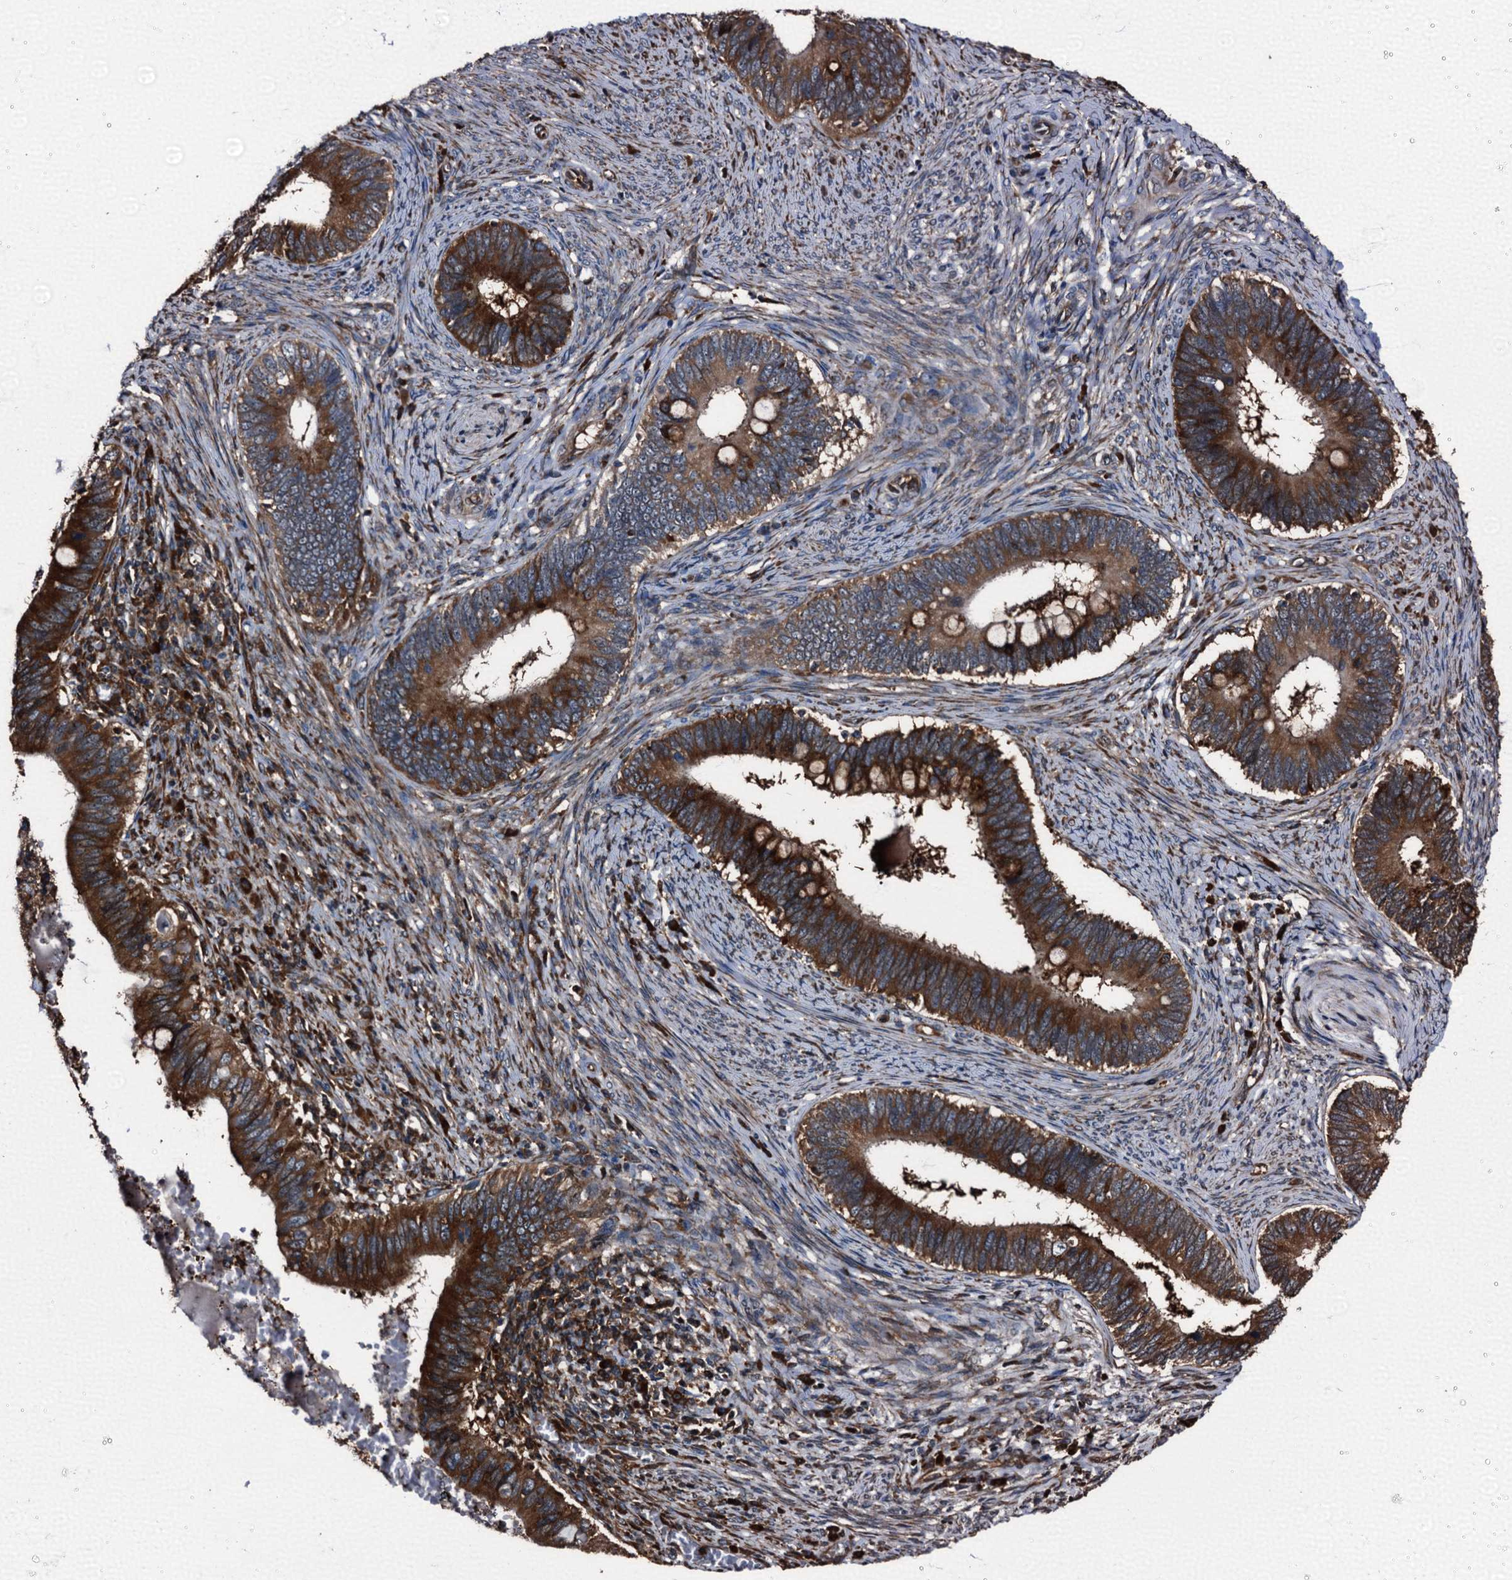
{"staining": {"intensity": "strong", "quantity": ">75%", "location": "cytoplasmic/membranous"}, "tissue": "cervical cancer", "cell_type": "Tumor cells", "image_type": "cancer", "snomed": [{"axis": "morphology", "description": "Adenocarcinoma, NOS"}, {"axis": "topography", "description": "Cervix"}], "caption": "This photomicrograph reveals immunohistochemistry staining of human cervical adenocarcinoma, with high strong cytoplasmic/membranous positivity in approximately >75% of tumor cells.", "gene": "ATP2C1", "patient": {"sex": "female", "age": 42}}